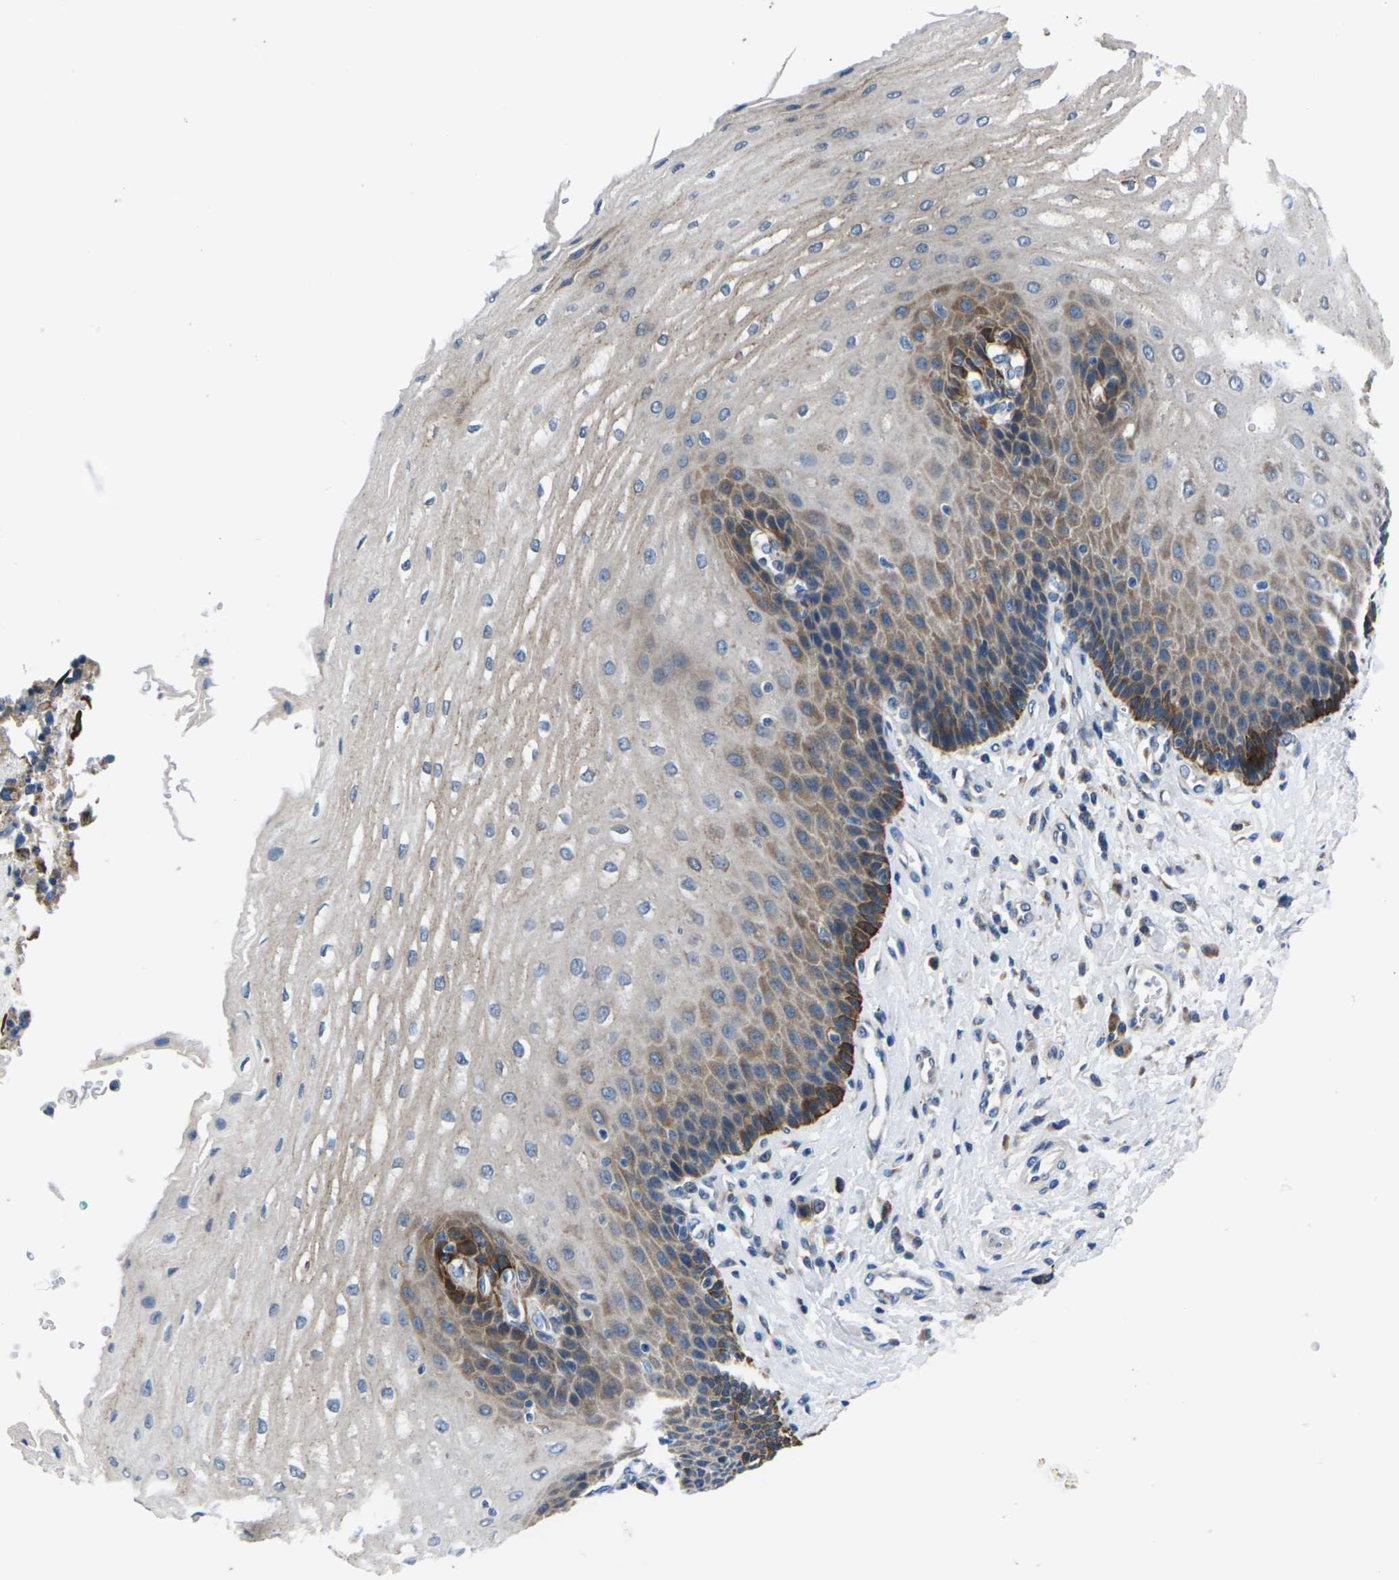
{"staining": {"intensity": "moderate", "quantity": ">75%", "location": "cytoplasmic/membranous"}, "tissue": "esophagus", "cell_type": "Squamous epithelial cells", "image_type": "normal", "snomed": [{"axis": "morphology", "description": "Normal tissue, NOS"}, {"axis": "topography", "description": "Esophagus"}], "caption": "The micrograph displays a brown stain indicating the presence of a protein in the cytoplasmic/membranous of squamous epithelial cells in esophagus. The staining was performed using DAB (3,3'-diaminobenzidine) to visualize the protein expression in brown, while the nuclei were stained in blue with hematoxylin (Magnification: 20x).", "gene": "GABRP", "patient": {"sex": "male", "age": 54}}